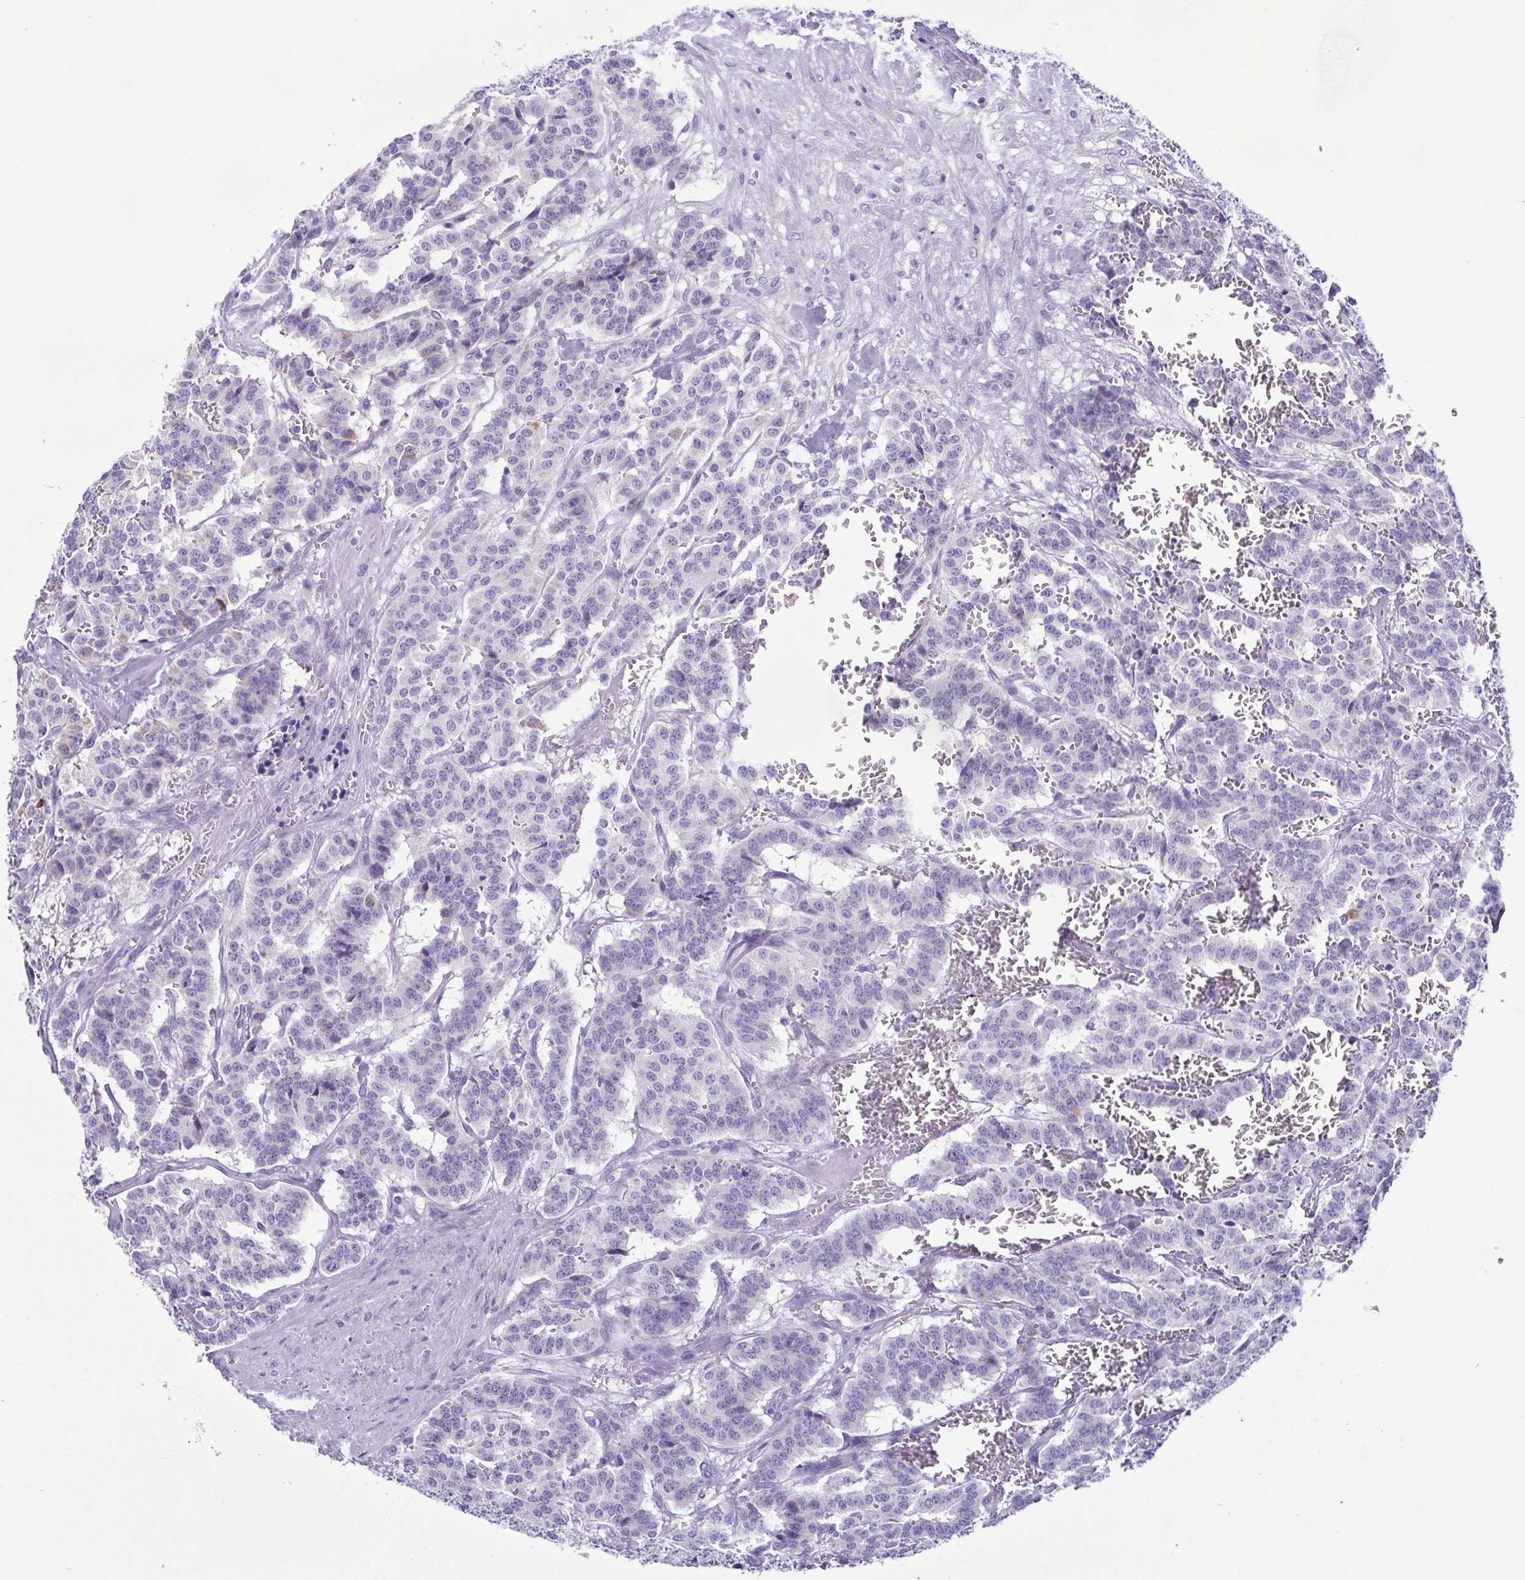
{"staining": {"intensity": "negative", "quantity": "none", "location": "none"}, "tissue": "carcinoid", "cell_type": "Tumor cells", "image_type": "cancer", "snomed": [{"axis": "morphology", "description": "Normal tissue, NOS"}, {"axis": "morphology", "description": "Carcinoid, malignant, NOS"}, {"axis": "topography", "description": "Lung"}], "caption": "High magnification brightfield microscopy of carcinoid (malignant) stained with DAB (brown) and counterstained with hematoxylin (blue): tumor cells show no significant positivity. (Stains: DAB IHC with hematoxylin counter stain, Microscopy: brightfield microscopy at high magnification).", "gene": "ACTRT3", "patient": {"sex": "female", "age": 46}}